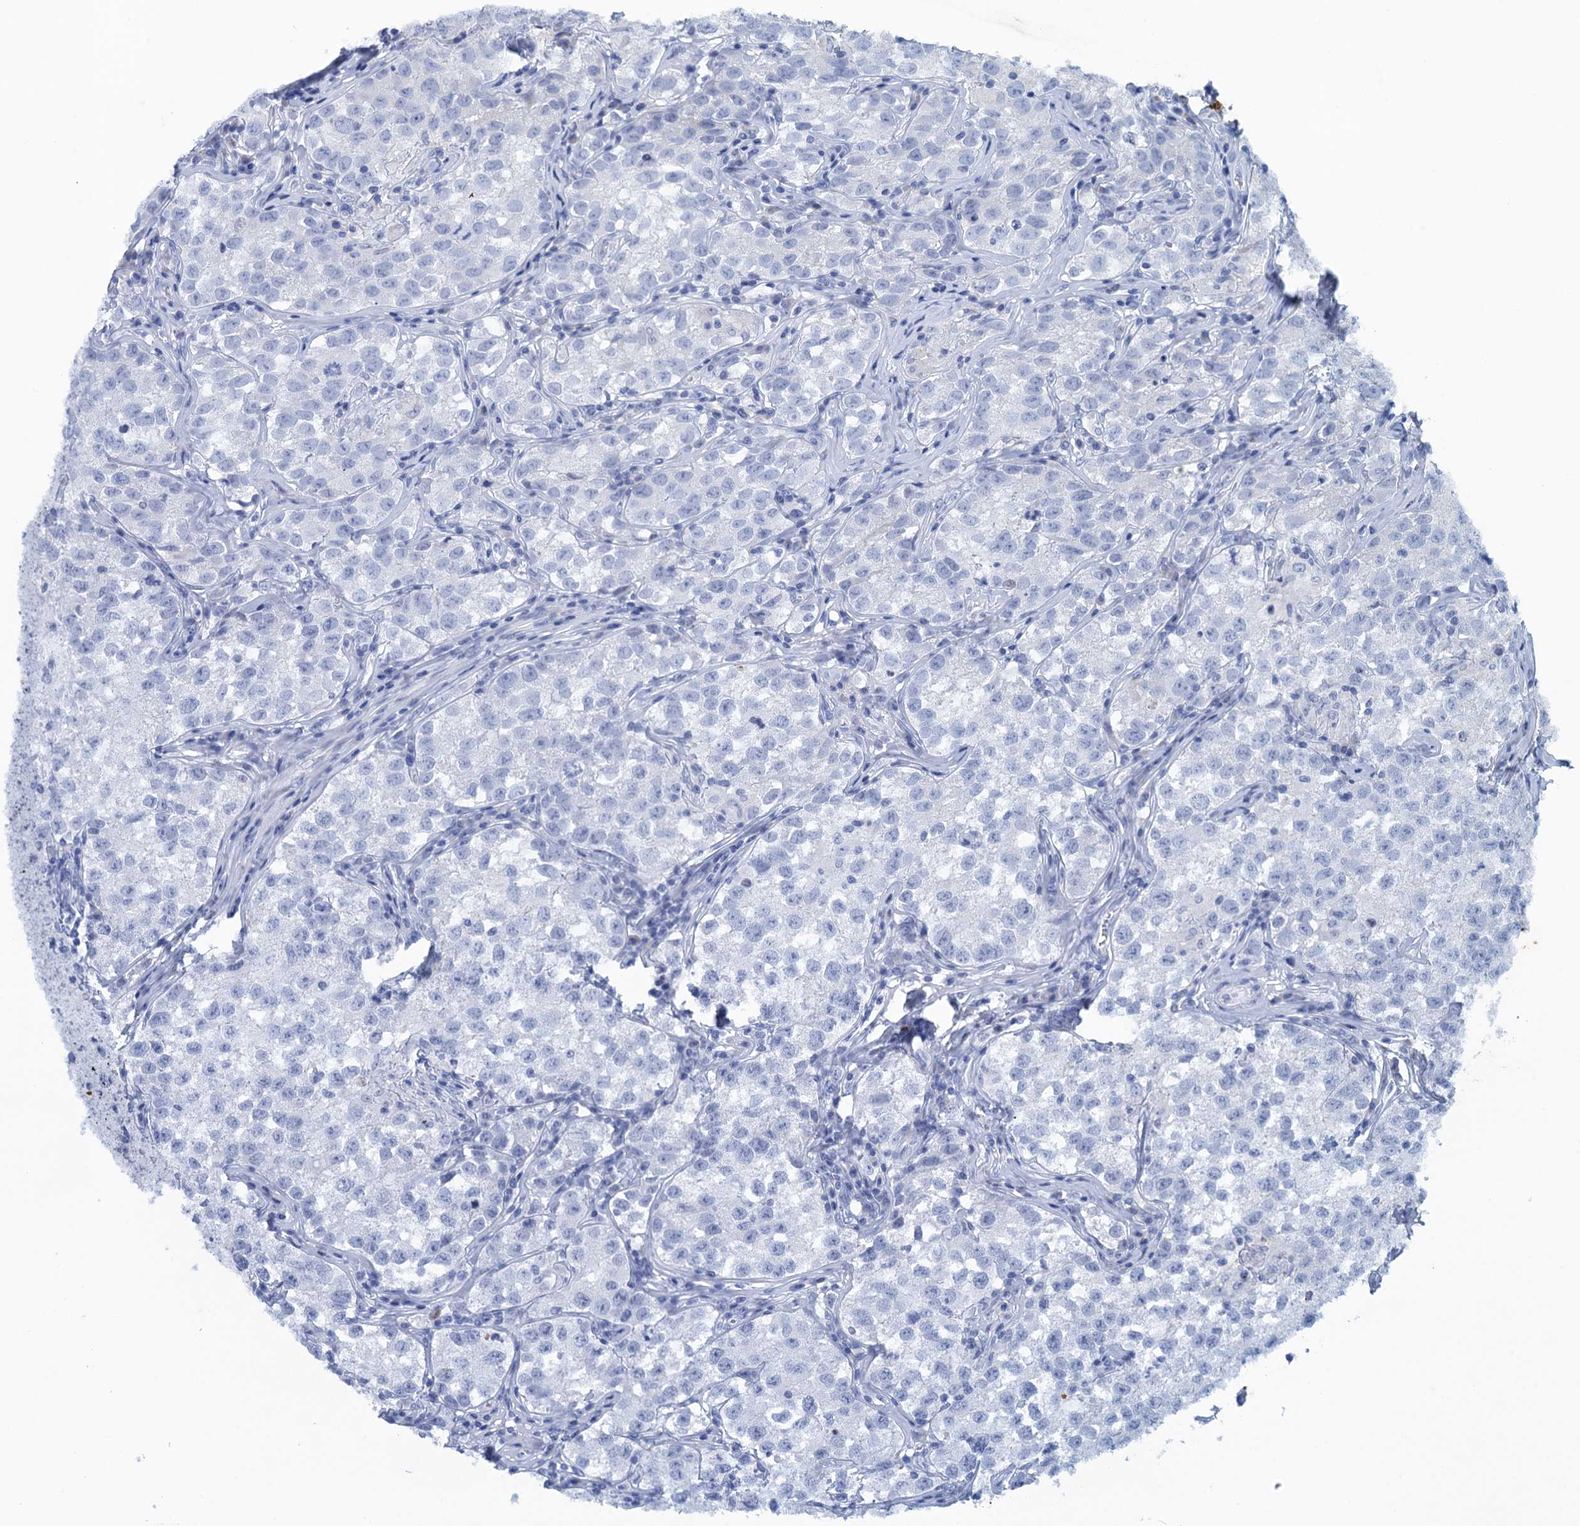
{"staining": {"intensity": "negative", "quantity": "none", "location": "none"}, "tissue": "testis cancer", "cell_type": "Tumor cells", "image_type": "cancer", "snomed": [{"axis": "morphology", "description": "Seminoma, NOS"}, {"axis": "morphology", "description": "Carcinoma, Embryonal, NOS"}, {"axis": "topography", "description": "Testis"}], "caption": "The photomicrograph exhibits no staining of tumor cells in testis cancer (embryonal carcinoma).", "gene": "SCEL", "patient": {"sex": "male", "age": 43}}